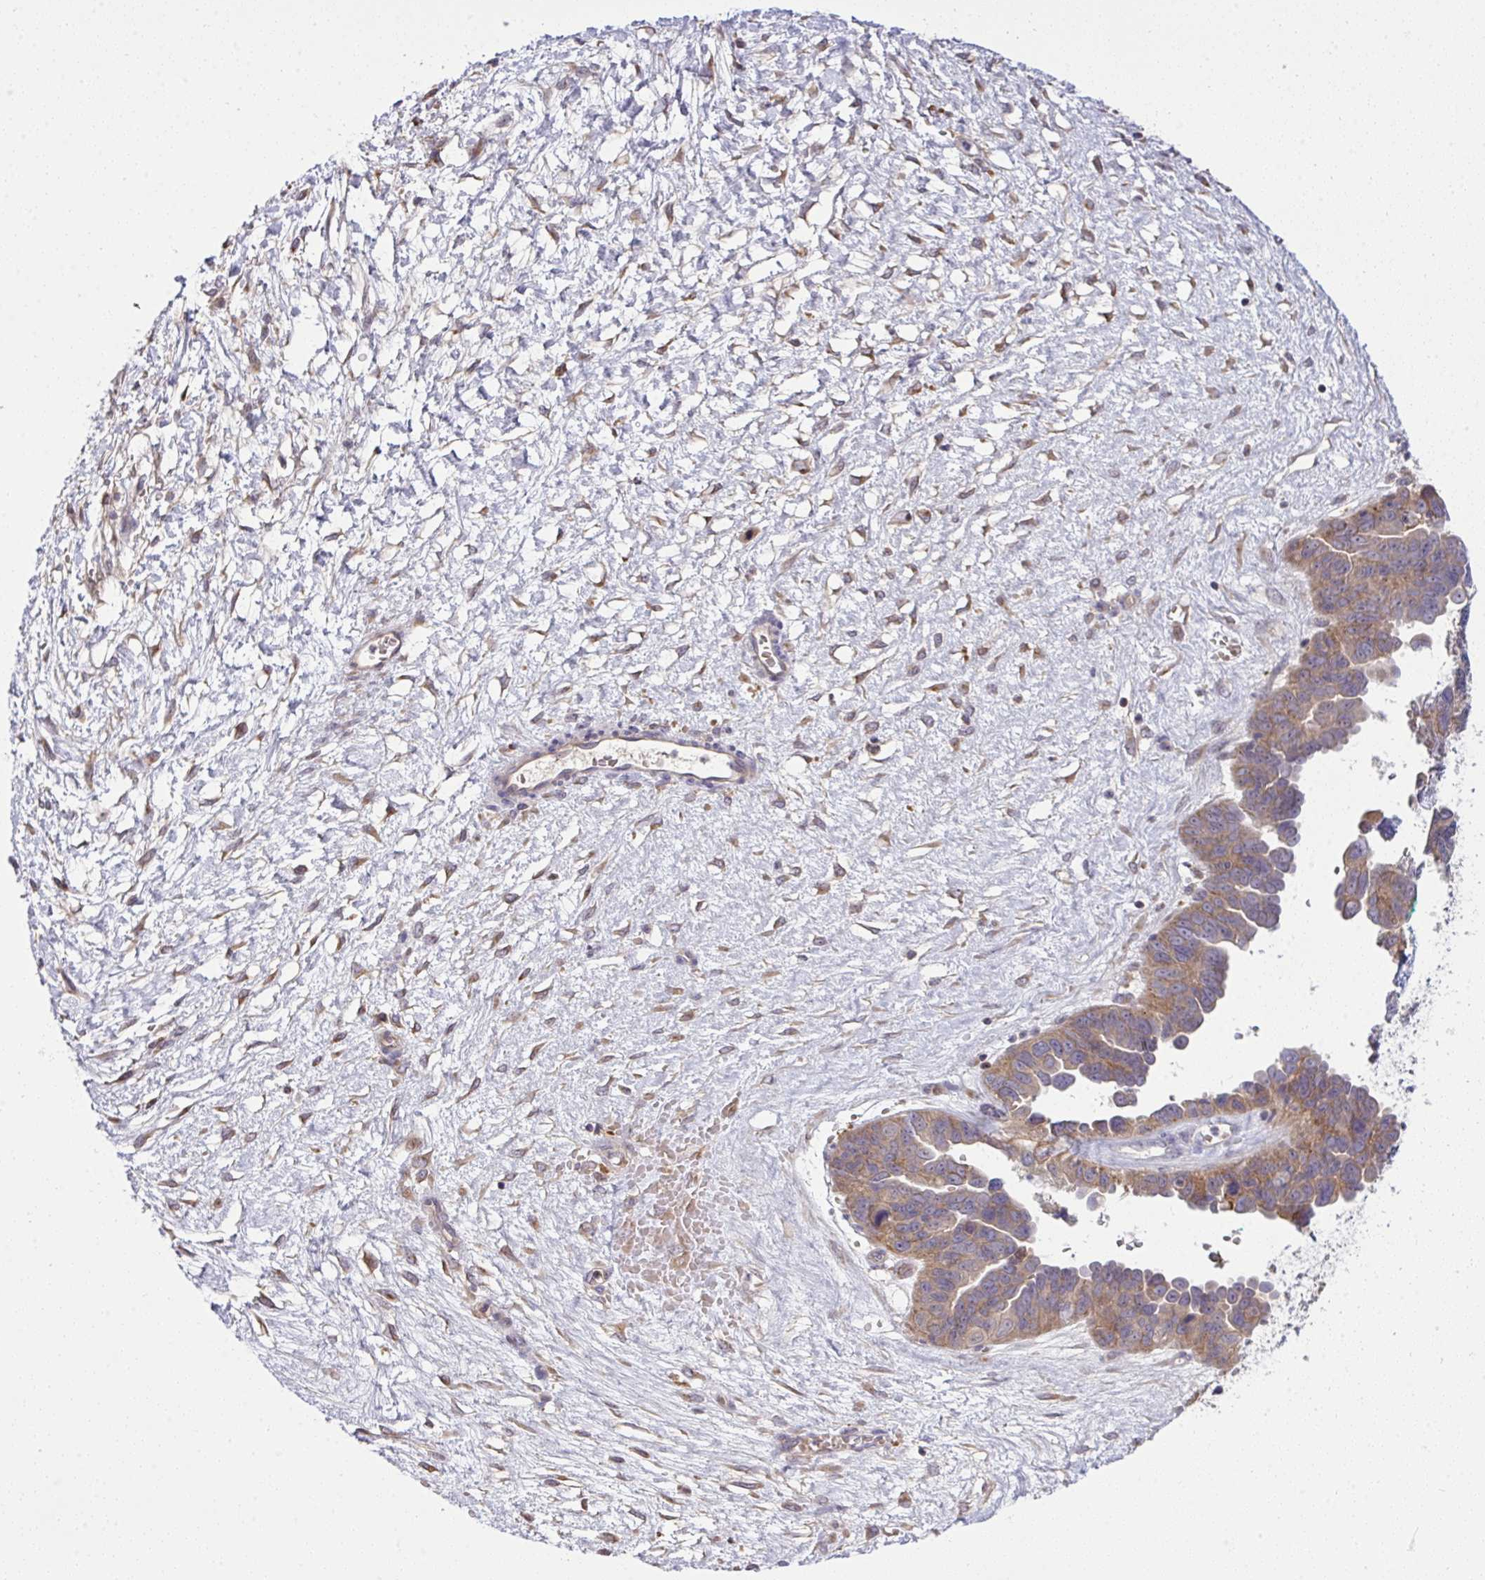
{"staining": {"intensity": "weak", "quantity": "25%-75%", "location": "cytoplasmic/membranous"}, "tissue": "ovarian cancer", "cell_type": "Tumor cells", "image_type": "cancer", "snomed": [{"axis": "morphology", "description": "Cystadenocarcinoma, serous, NOS"}, {"axis": "topography", "description": "Ovary"}], "caption": "A brown stain highlights weak cytoplasmic/membranous staining of a protein in serous cystadenocarcinoma (ovarian) tumor cells. Immunohistochemistry (ihc) stains the protein of interest in brown and the nuclei are stained blue.", "gene": "SLC9A6", "patient": {"sex": "female", "age": 64}}